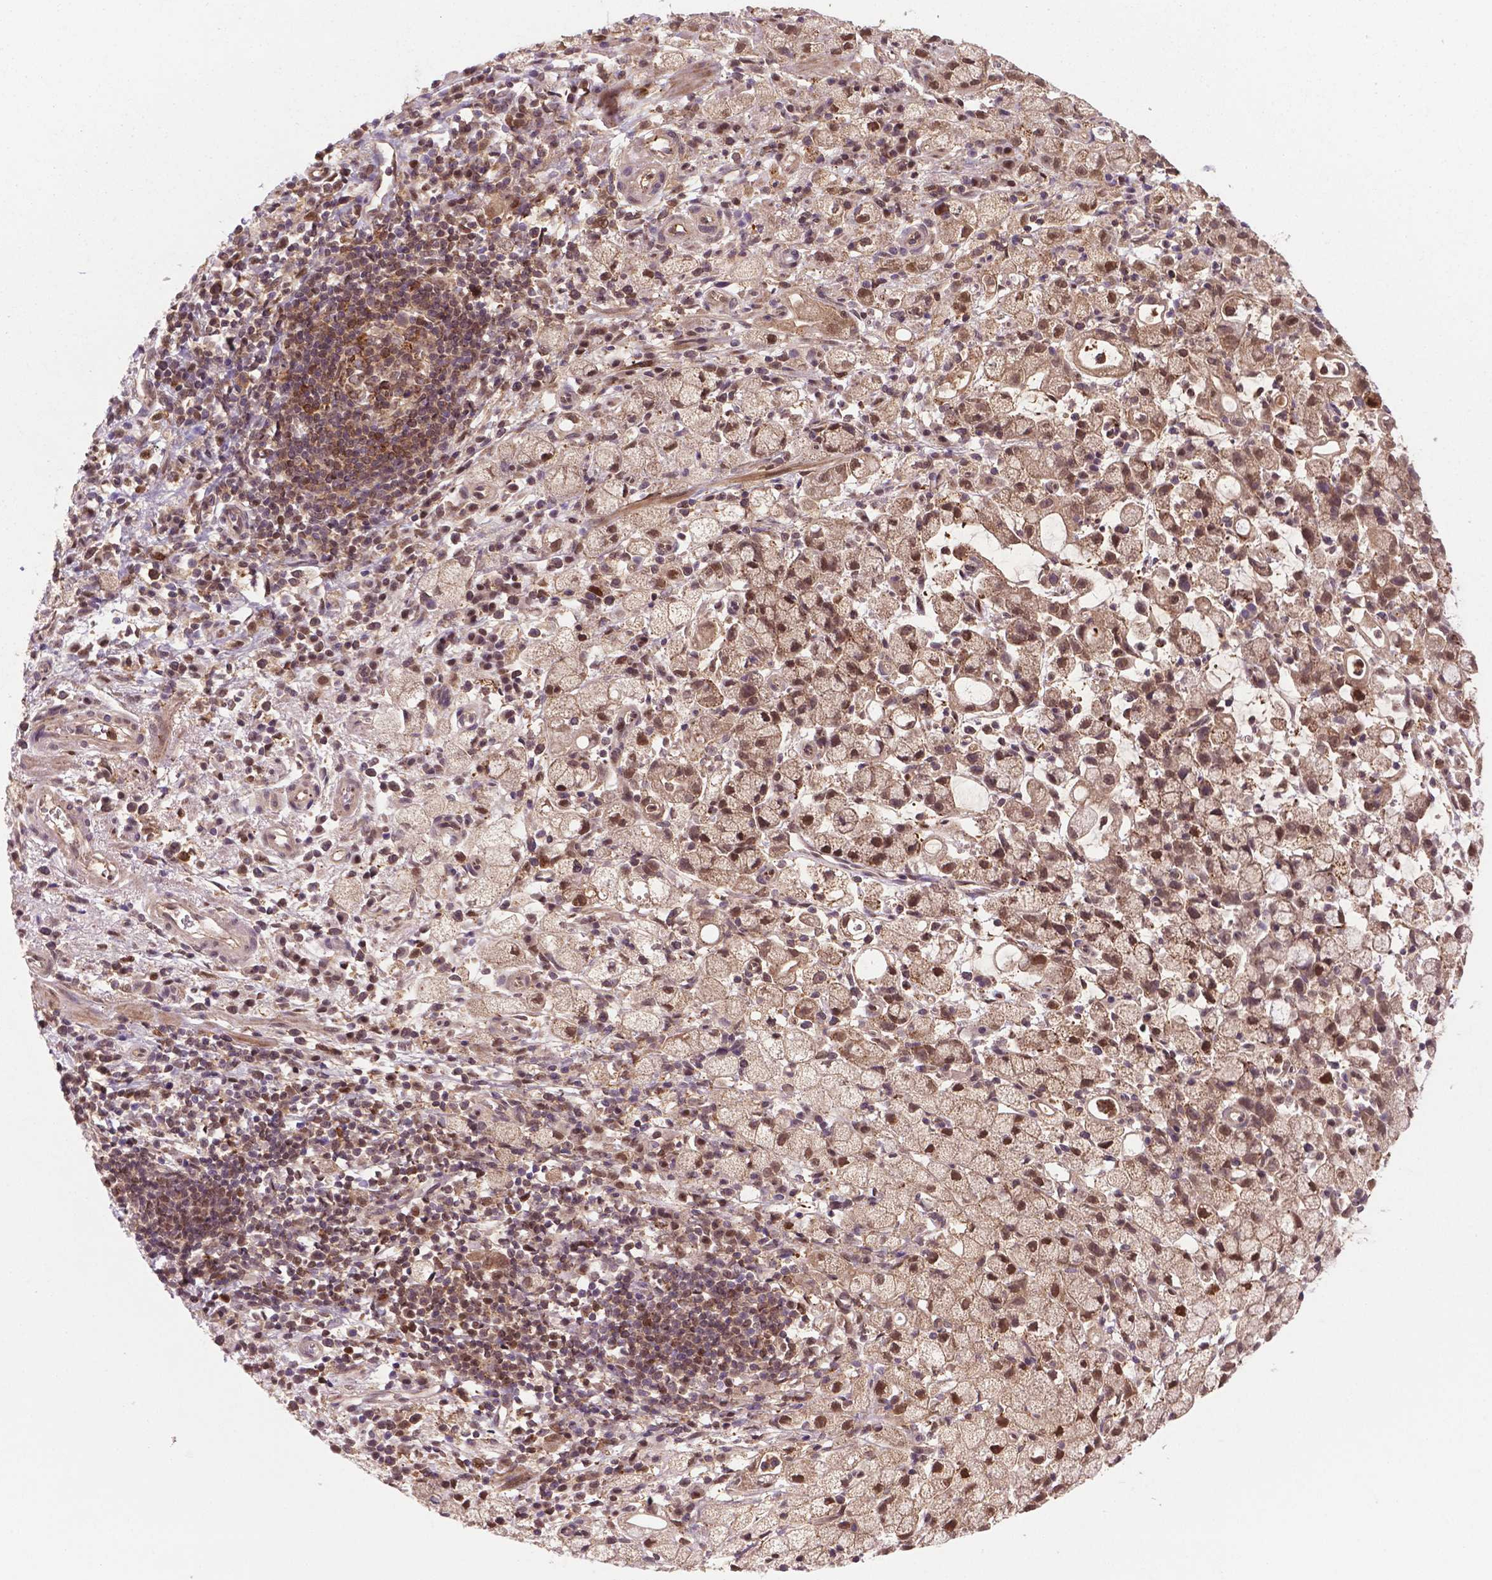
{"staining": {"intensity": "moderate", "quantity": ">75%", "location": "nuclear"}, "tissue": "stomach cancer", "cell_type": "Tumor cells", "image_type": "cancer", "snomed": [{"axis": "morphology", "description": "Adenocarcinoma, NOS"}, {"axis": "topography", "description": "Stomach"}], "caption": "Stomach cancer stained with a brown dye exhibits moderate nuclear positive staining in about >75% of tumor cells.", "gene": "PLIN3", "patient": {"sex": "male", "age": 58}}